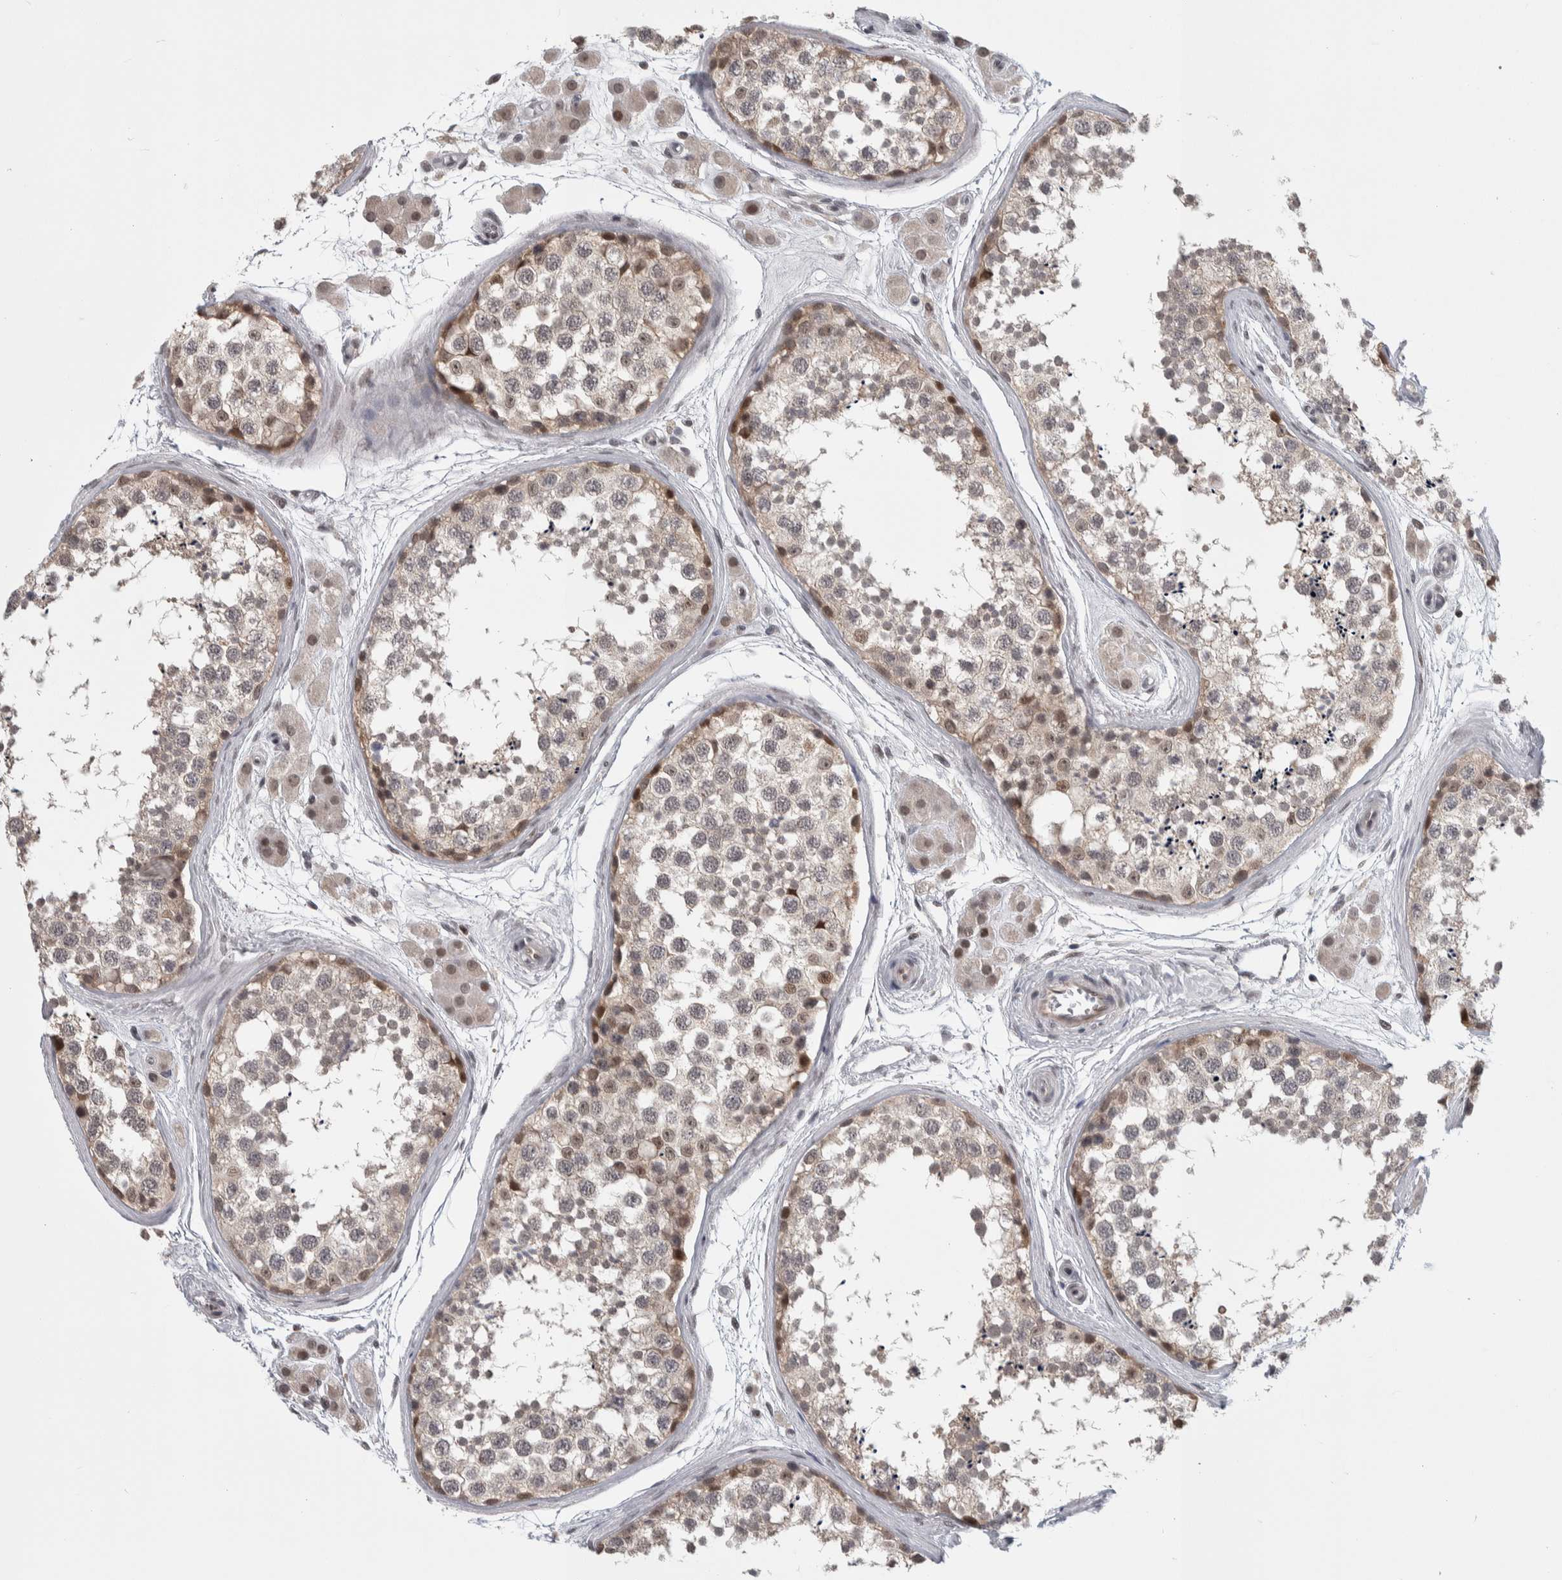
{"staining": {"intensity": "moderate", "quantity": "<25%", "location": "nuclear"}, "tissue": "testis", "cell_type": "Cells in seminiferous ducts", "image_type": "normal", "snomed": [{"axis": "morphology", "description": "Normal tissue, NOS"}, {"axis": "topography", "description": "Testis"}], "caption": "Normal testis was stained to show a protein in brown. There is low levels of moderate nuclear positivity in approximately <25% of cells in seminiferous ducts. Using DAB (3,3'-diaminobenzidine) (brown) and hematoxylin (blue) stains, captured at high magnification using brightfield microscopy.", "gene": "ZSCAN21", "patient": {"sex": "male", "age": 56}}